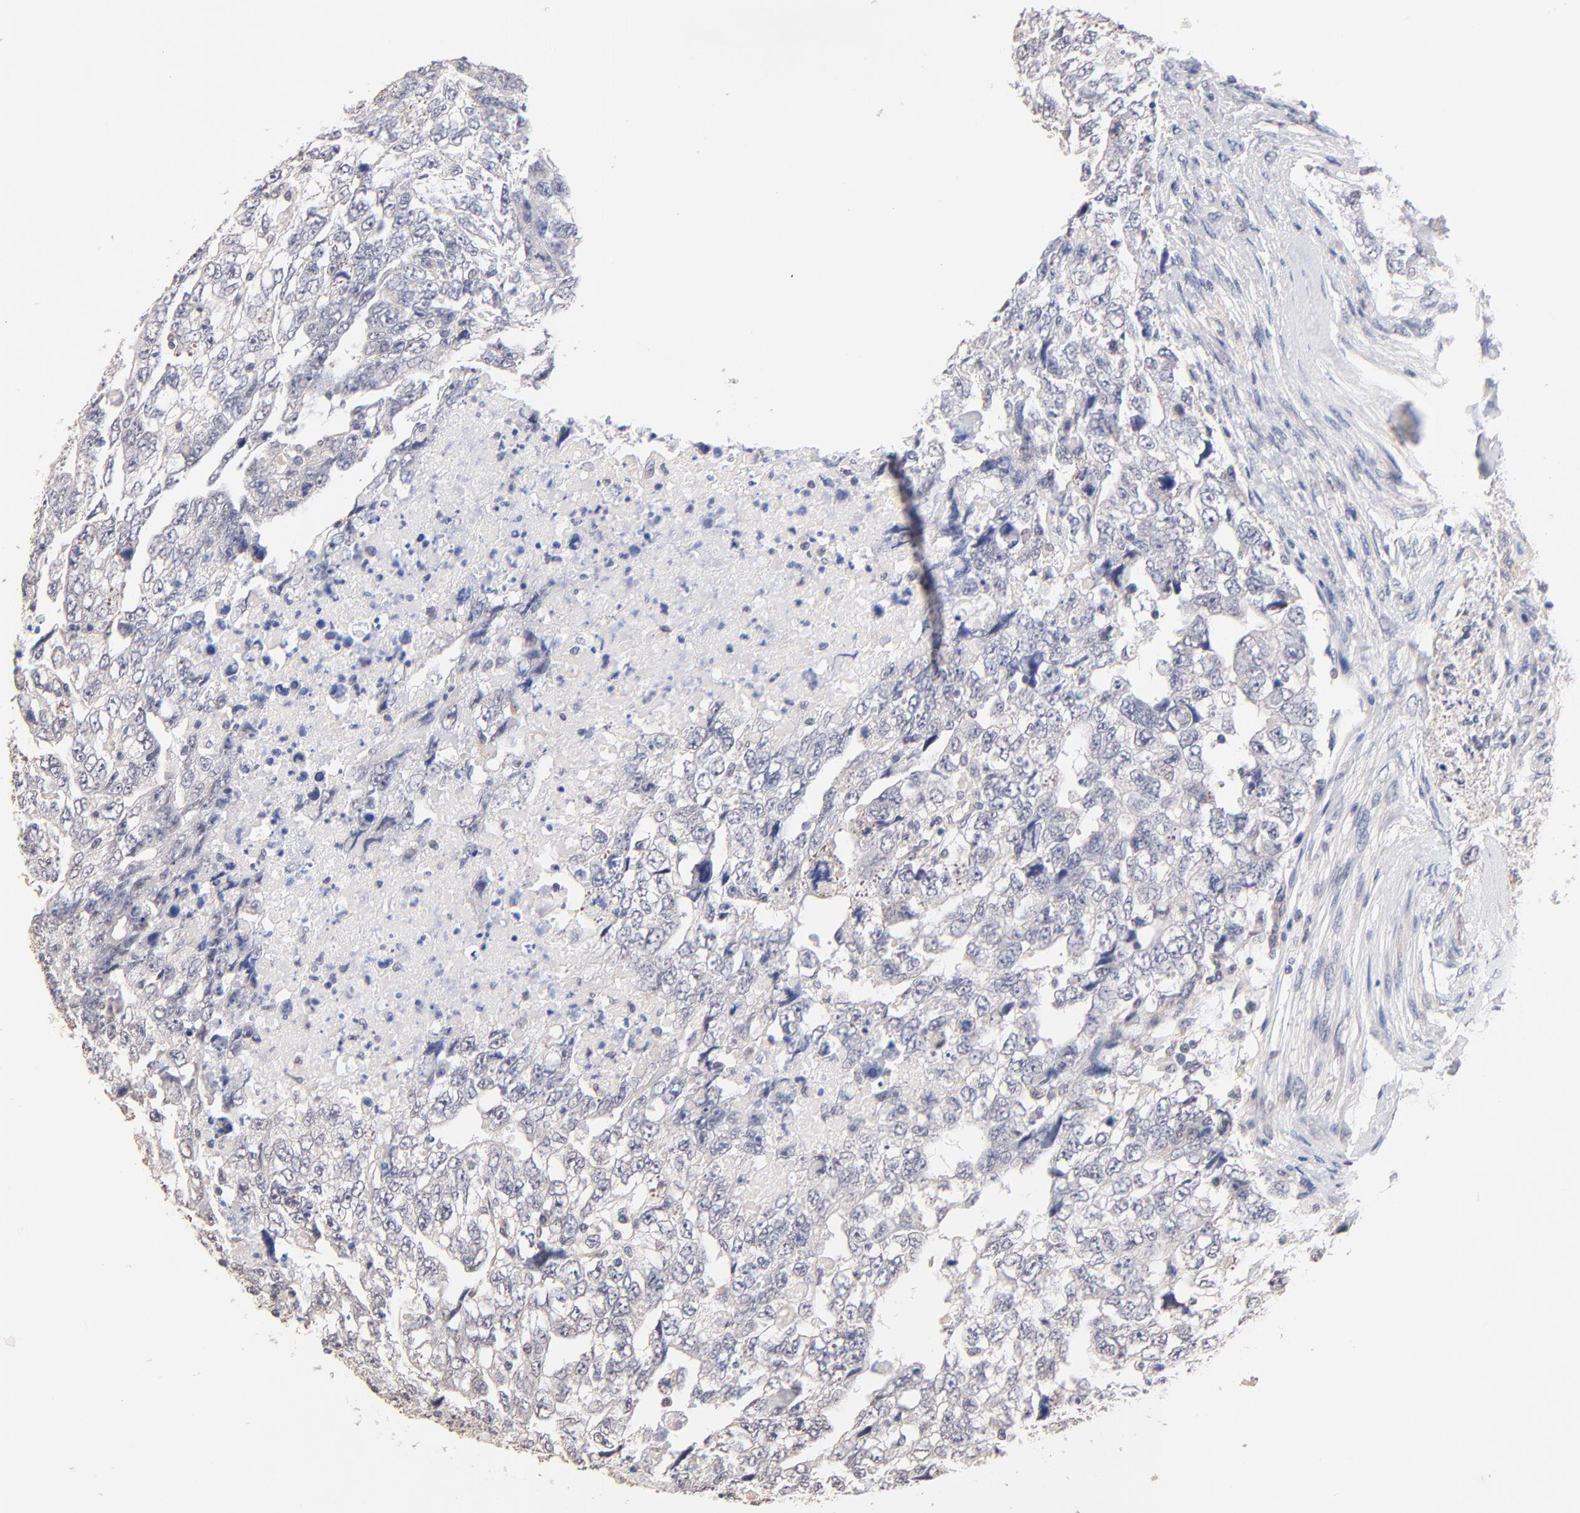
{"staining": {"intensity": "negative", "quantity": "none", "location": "none"}, "tissue": "testis cancer", "cell_type": "Tumor cells", "image_type": "cancer", "snomed": [{"axis": "morphology", "description": "Carcinoma, Embryonal, NOS"}, {"axis": "topography", "description": "Testis"}], "caption": "Embryonal carcinoma (testis) was stained to show a protein in brown. There is no significant positivity in tumor cells.", "gene": "RIBC2", "patient": {"sex": "male", "age": 36}}